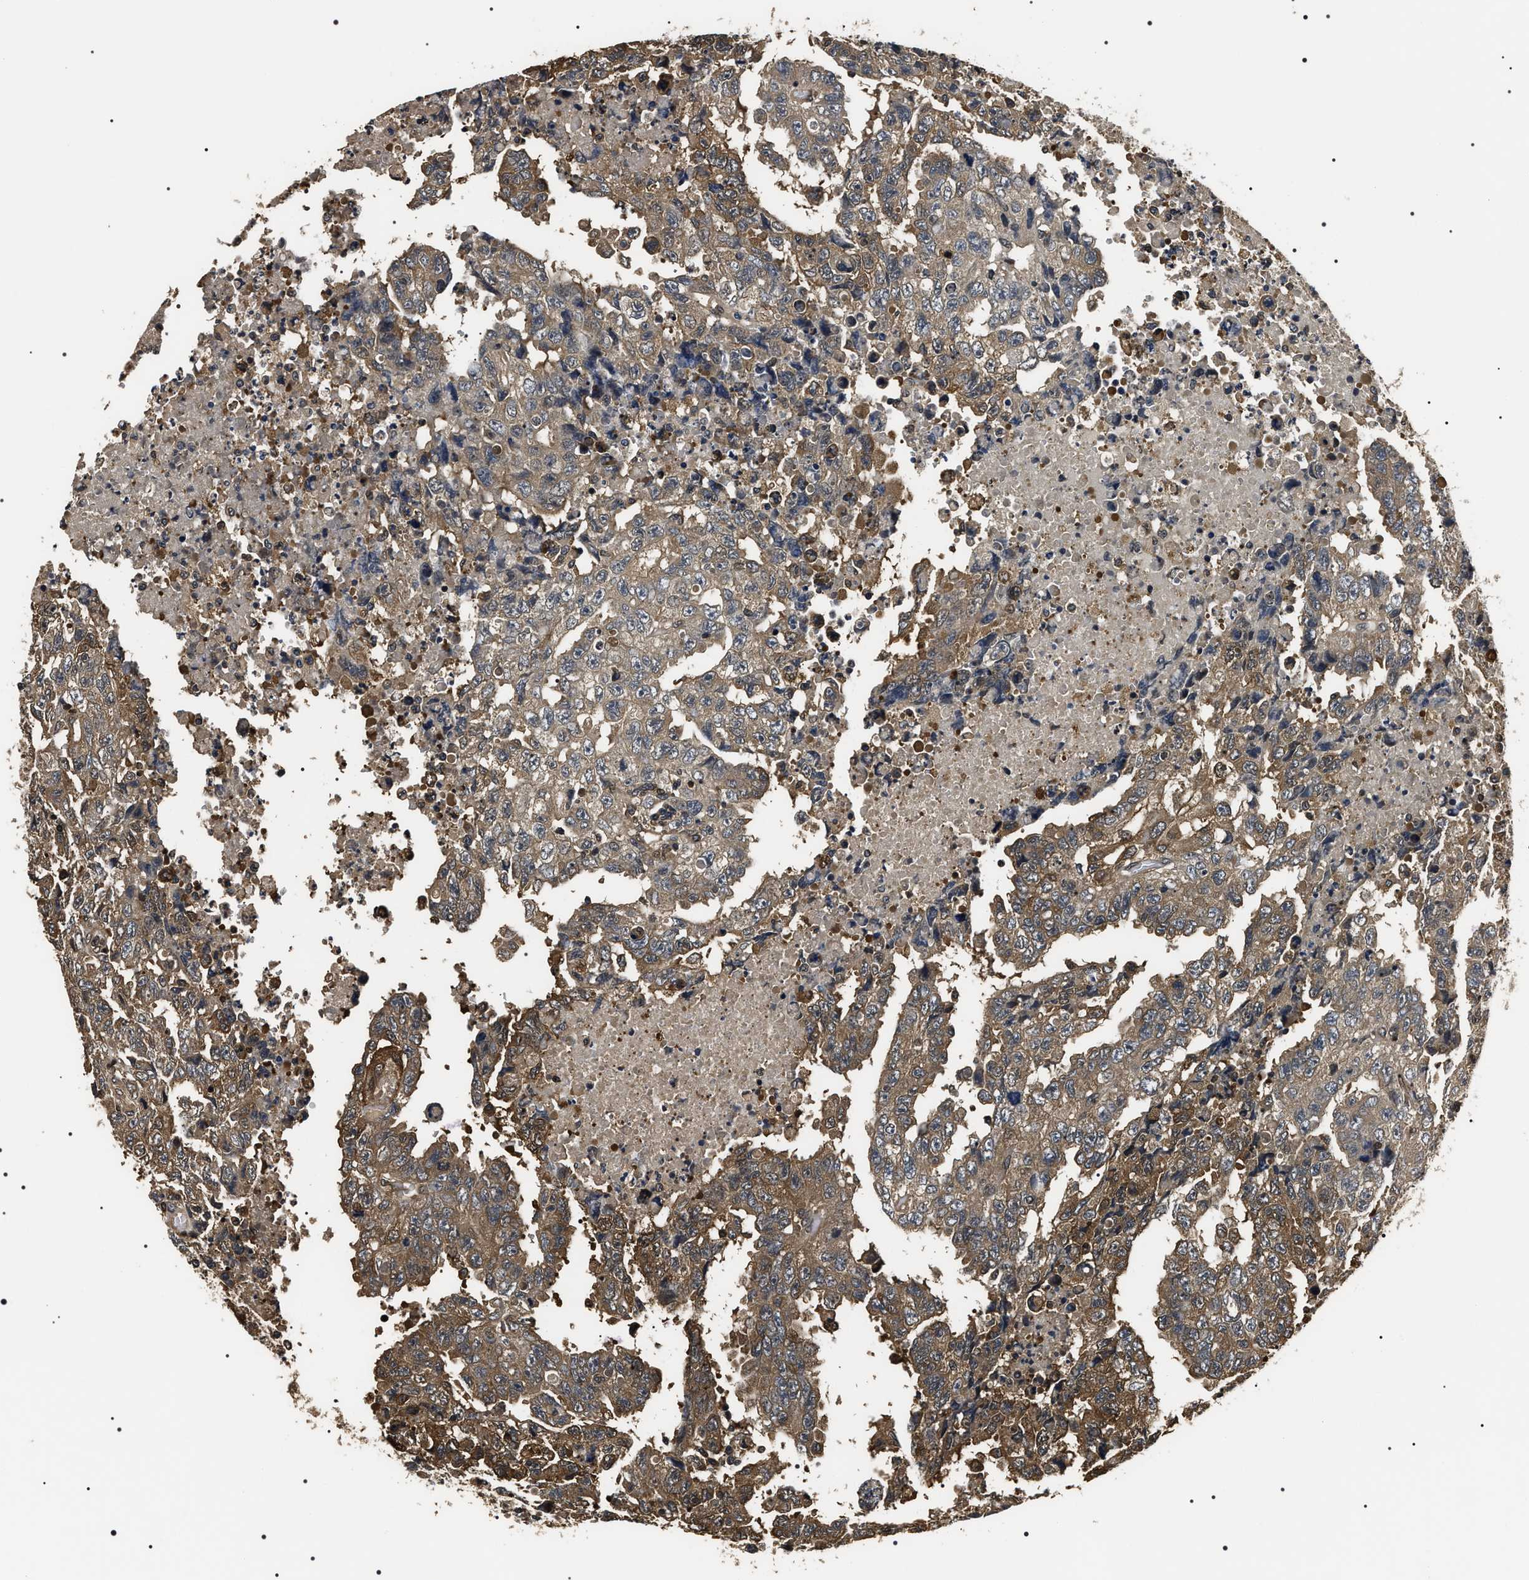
{"staining": {"intensity": "moderate", "quantity": ">75%", "location": "cytoplasmic/membranous"}, "tissue": "testis cancer", "cell_type": "Tumor cells", "image_type": "cancer", "snomed": [{"axis": "morphology", "description": "Necrosis, NOS"}, {"axis": "morphology", "description": "Carcinoma, Embryonal, NOS"}, {"axis": "topography", "description": "Testis"}], "caption": "Embryonal carcinoma (testis) stained with IHC reveals moderate cytoplasmic/membranous staining in approximately >75% of tumor cells. The staining was performed using DAB, with brown indicating positive protein expression. Nuclei are stained blue with hematoxylin.", "gene": "ARHGAP22", "patient": {"sex": "male", "age": 19}}